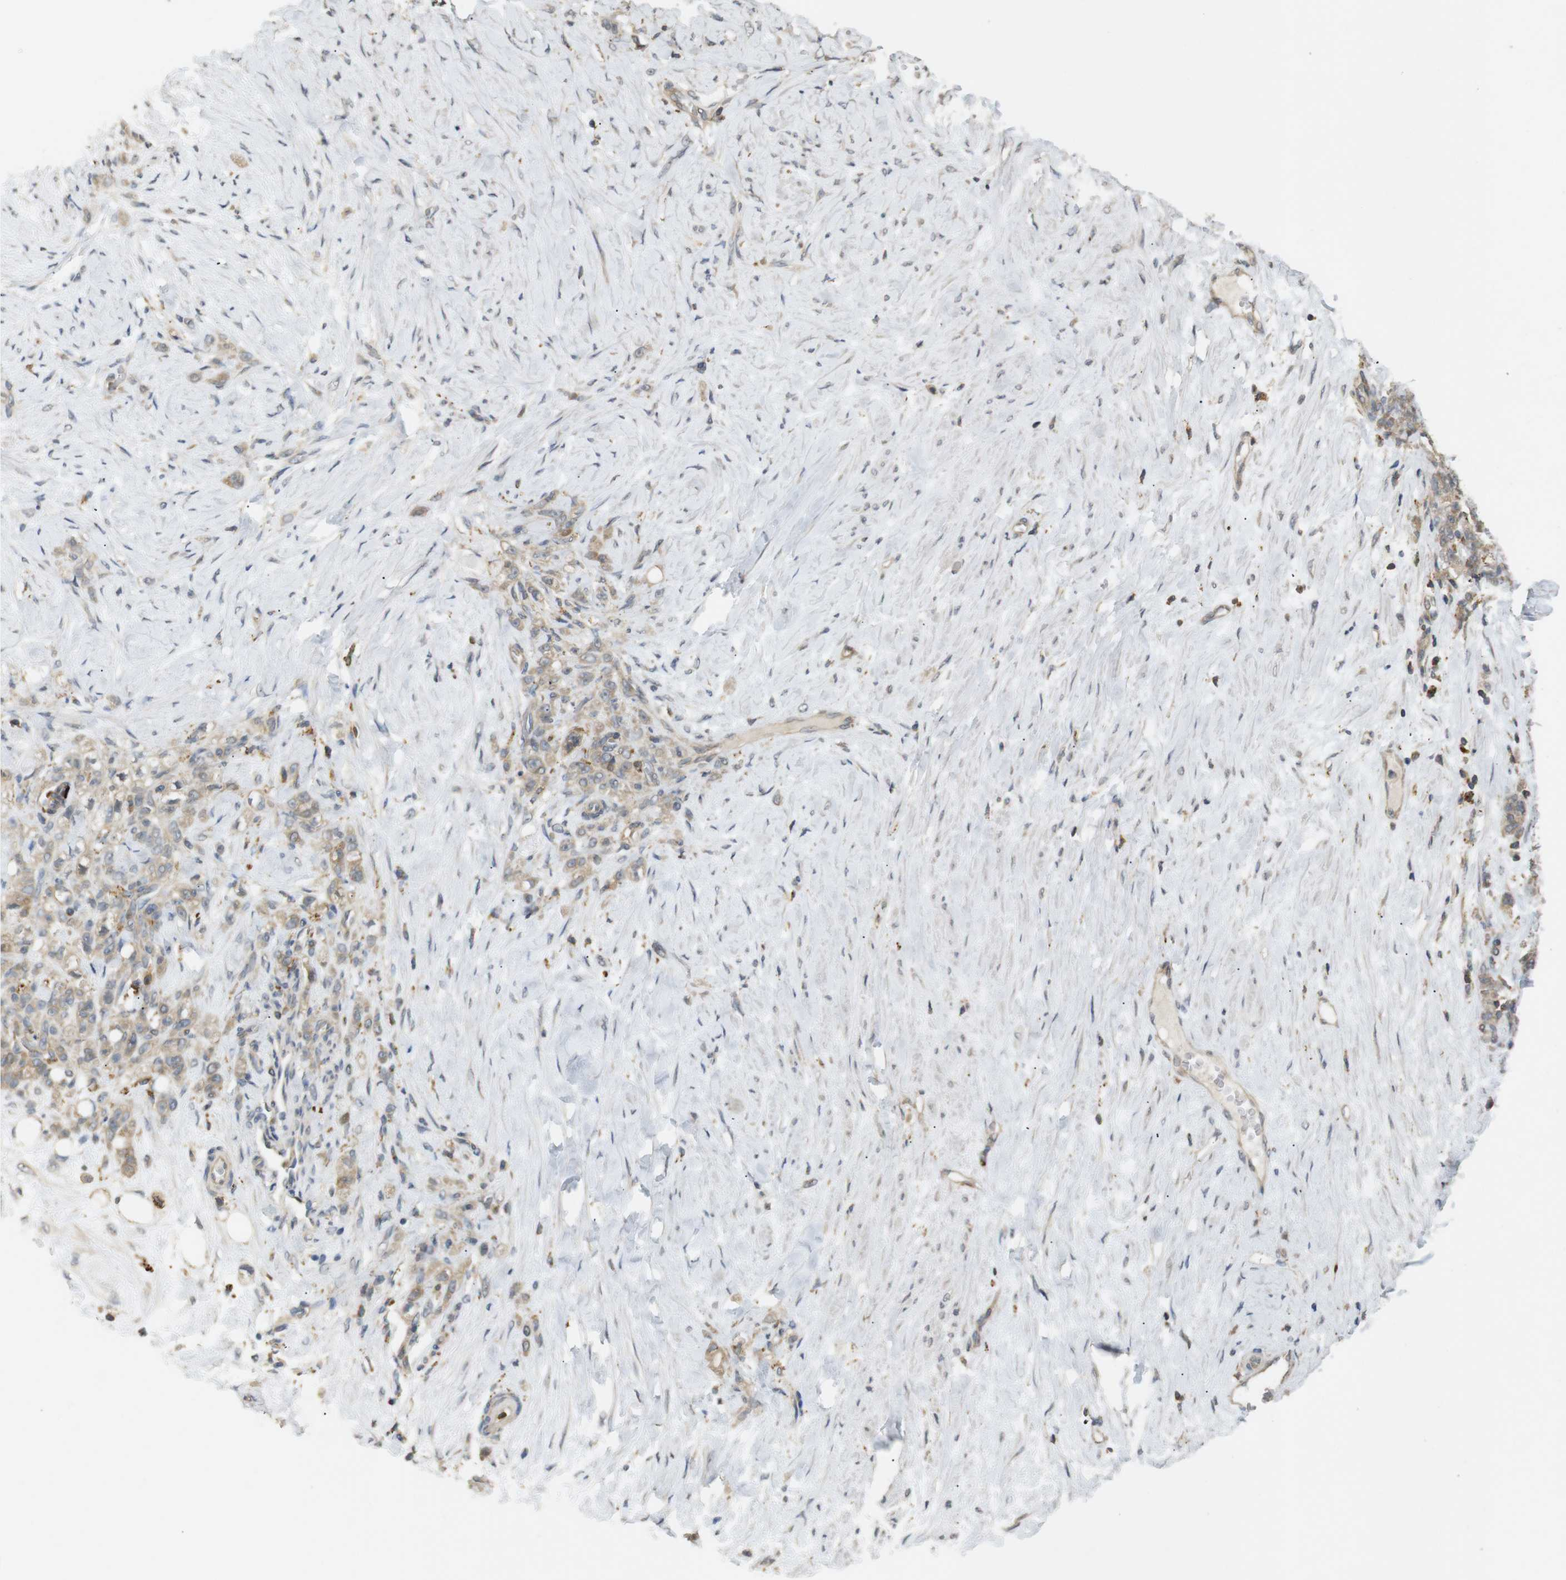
{"staining": {"intensity": "weak", "quantity": ">75%", "location": "cytoplasmic/membranous"}, "tissue": "stomach cancer", "cell_type": "Tumor cells", "image_type": "cancer", "snomed": [{"axis": "morphology", "description": "Adenocarcinoma, NOS"}, {"axis": "topography", "description": "Stomach"}], "caption": "High-power microscopy captured an immunohistochemistry (IHC) image of stomach cancer (adenocarcinoma), revealing weak cytoplasmic/membranous staining in about >75% of tumor cells.", "gene": "KSR1", "patient": {"sex": "male", "age": 82}}